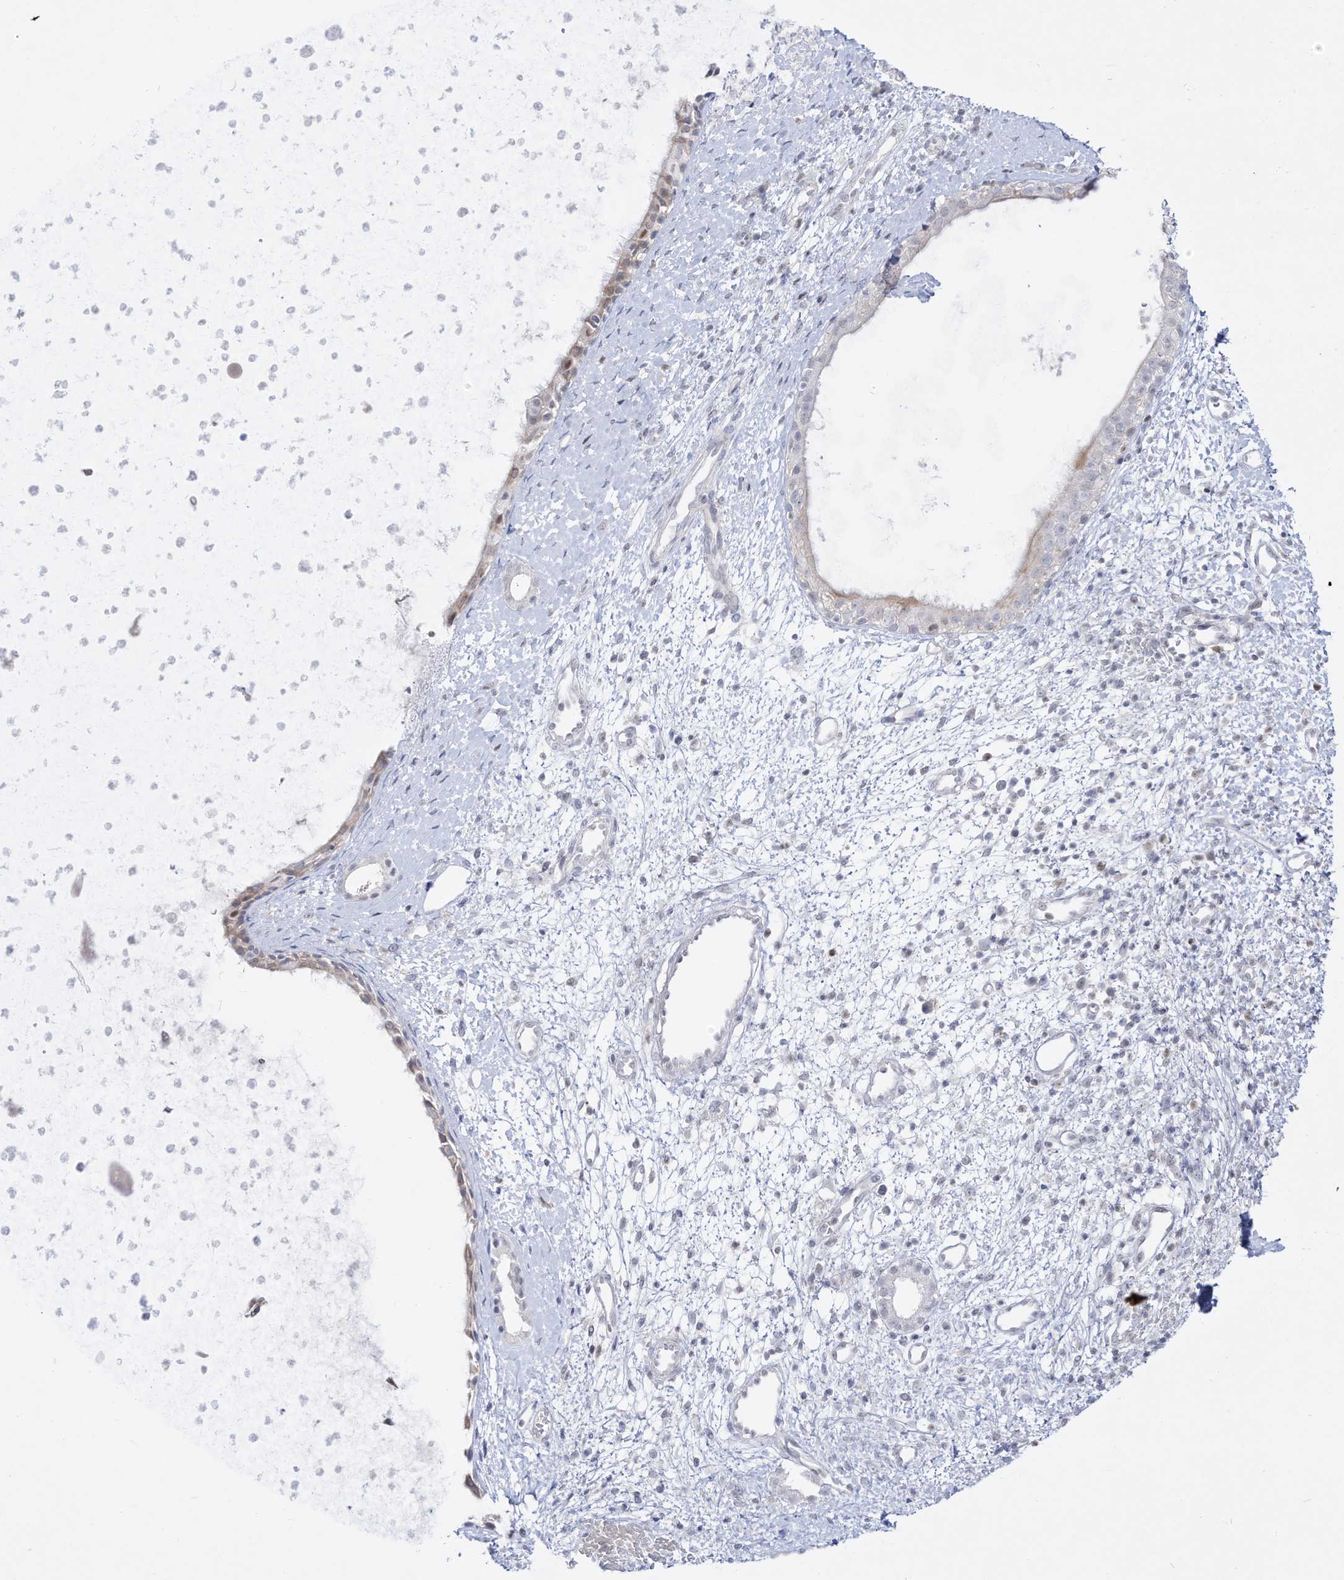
{"staining": {"intensity": "weak", "quantity": "<25%", "location": "cytoplasmic/membranous"}, "tissue": "nasopharynx", "cell_type": "Respiratory epithelial cells", "image_type": "normal", "snomed": [{"axis": "morphology", "description": "Normal tissue, NOS"}, {"axis": "topography", "description": "Nasopharynx"}], "caption": "Nasopharynx was stained to show a protein in brown. There is no significant expression in respiratory epithelial cells. Nuclei are stained in blue.", "gene": "DMKN", "patient": {"sex": "male", "age": 22}}